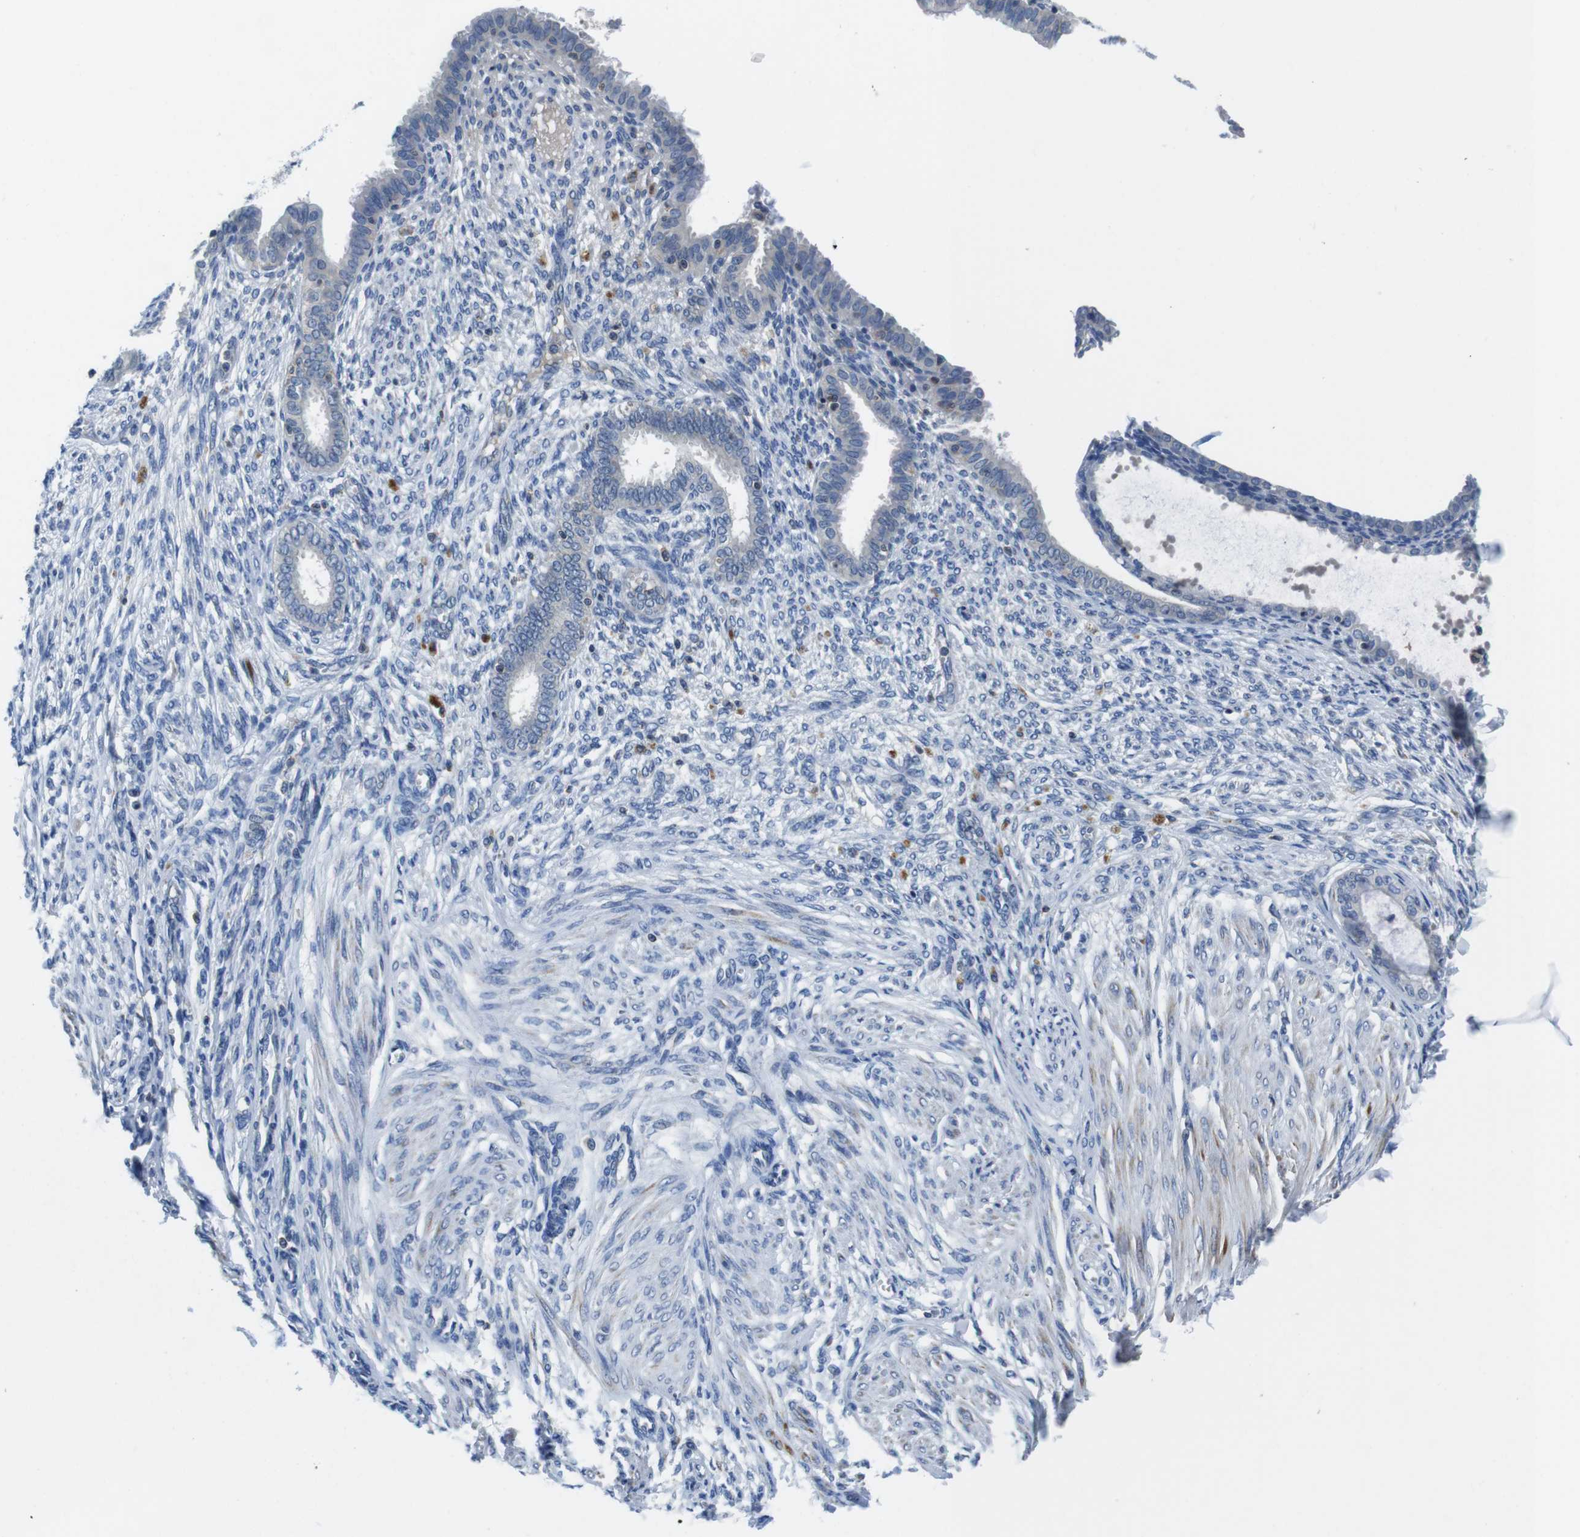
{"staining": {"intensity": "negative", "quantity": "none", "location": "none"}, "tissue": "endometrium", "cell_type": "Cells in endometrial stroma", "image_type": "normal", "snomed": [{"axis": "morphology", "description": "Normal tissue, NOS"}, {"axis": "topography", "description": "Endometrium"}], "caption": "Cells in endometrial stroma are negative for protein expression in unremarkable human endometrium. The staining was performed using DAB (3,3'-diaminobenzidine) to visualize the protein expression in brown, while the nuclei were stained in blue with hematoxylin (Magnification: 20x).", "gene": "PIK3CD", "patient": {"sex": "female", "age": 72}}